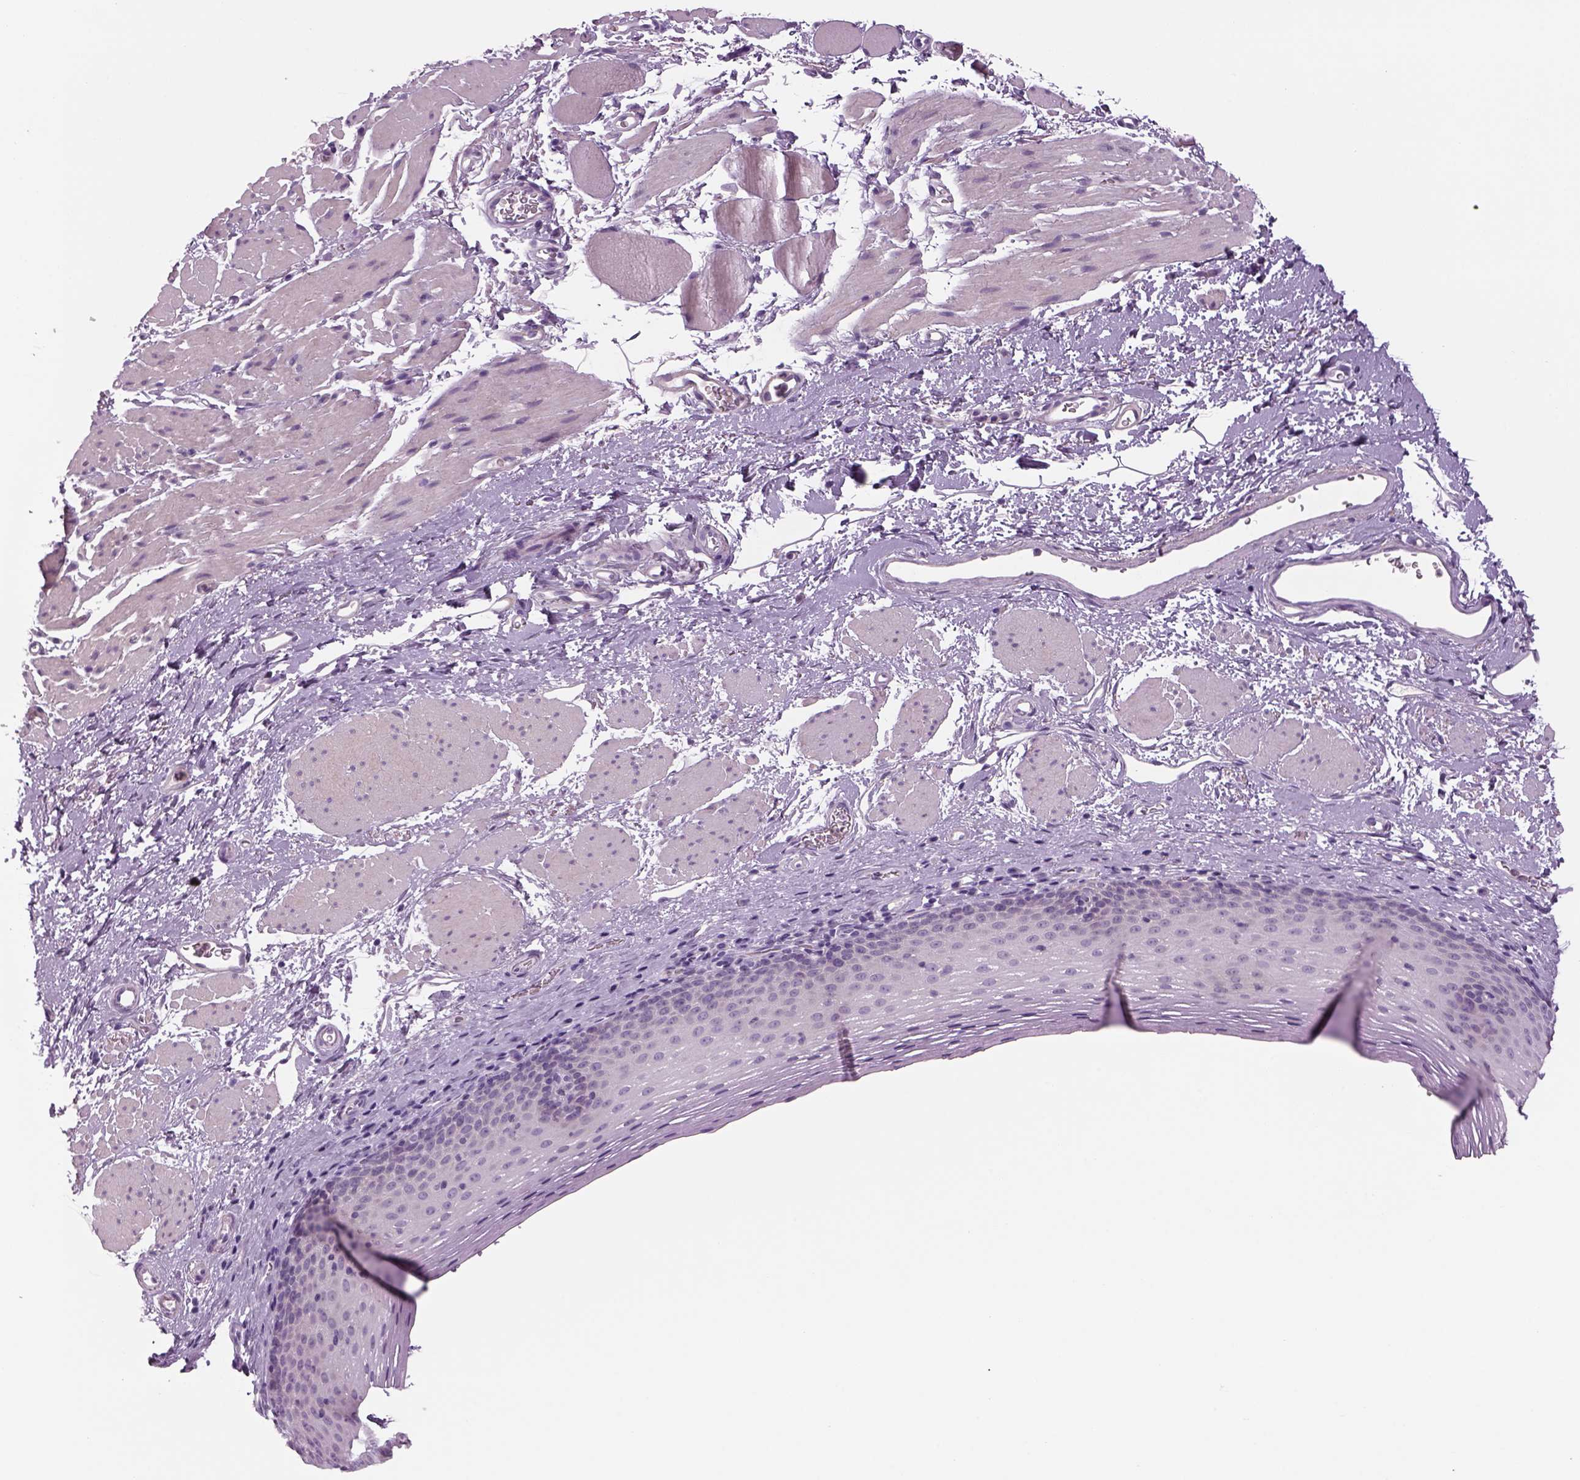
{"staining": {"intensity": "negative", "quantity": "none", "location": "none"}, "tissue": "esophagus", "cell_type": "Squamous epithelial cells", "image_type": "normal", "snomed": [{"axis": "morphology", "description": "Normal tissue, NOS"}, {"axis": "topography", "description": "Esophagus"}], "caption": "The micrograph displays no significant positivity in squamous epithelial cells of esophagus. (DAB (3,3'-diaminobenzidine) immunohistochemistry (IHC) visualized using brightfield microscopy, high magnification).", "gene": "MDH1B", "patient": {"sex": "female", "age": 68}}